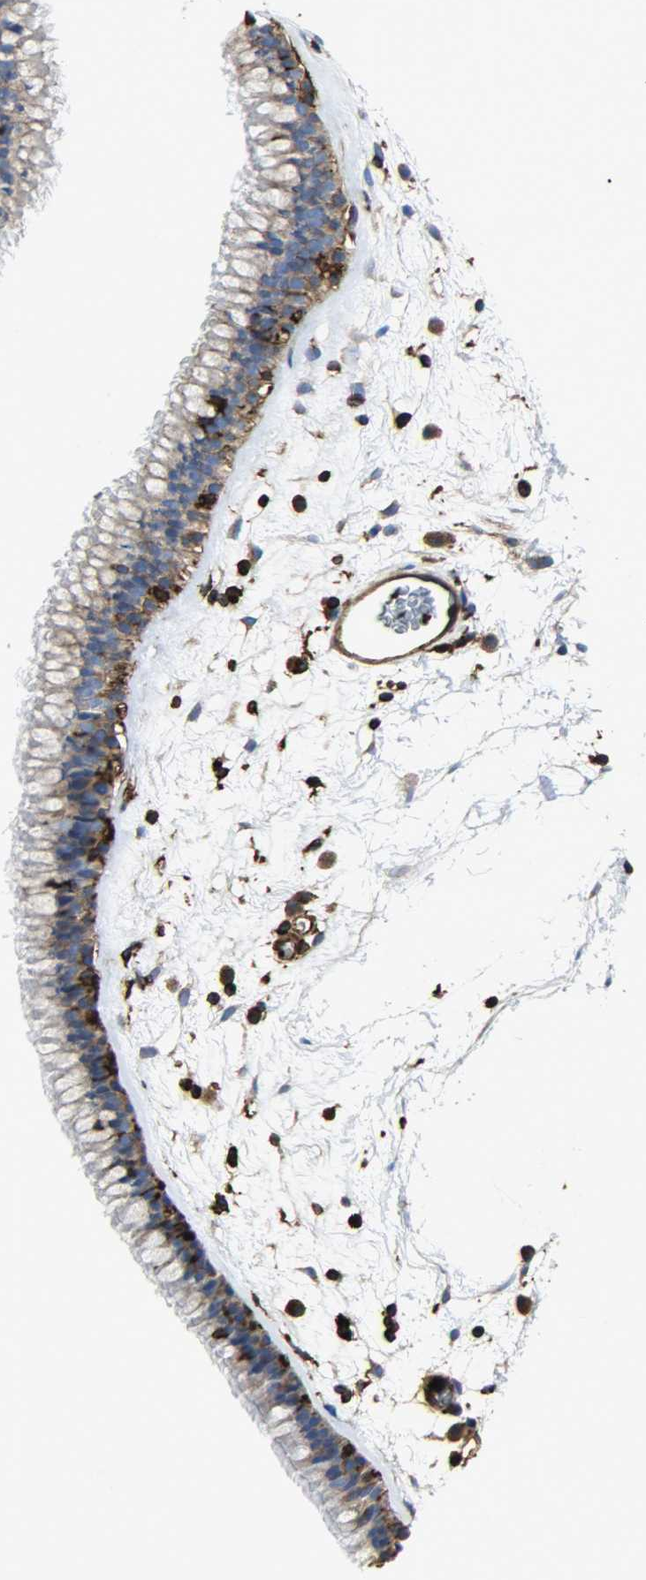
{"staining": {"intensity": "moderate", "quantity": ">75%", "location": "cytoplasmic/membranous"}, "tissue": "nasopharynx", "cell_type": "Respiratory epithelial cells", "image_type": "normal", "snomed": [{"axis": "morphology", "description": "Normal tissue, NOS"}, {"axis": "morphology", "description": "Inflammation, NOS"}, {"axis": "topography", "description": "Nasopharynx"}], "caption": "Immunohistochemical staining of benign nasopharynx exhibits medium levels of moderate cytoplasmic/membranous staining in about >75% of respiratory epithelial cells. (Stains: DAB in brown, nuclei in blue, Microscopy: brightfield microscopy at high magnification).", "gene": "VASP", "patient": {"sex": "male", "age": 48}}